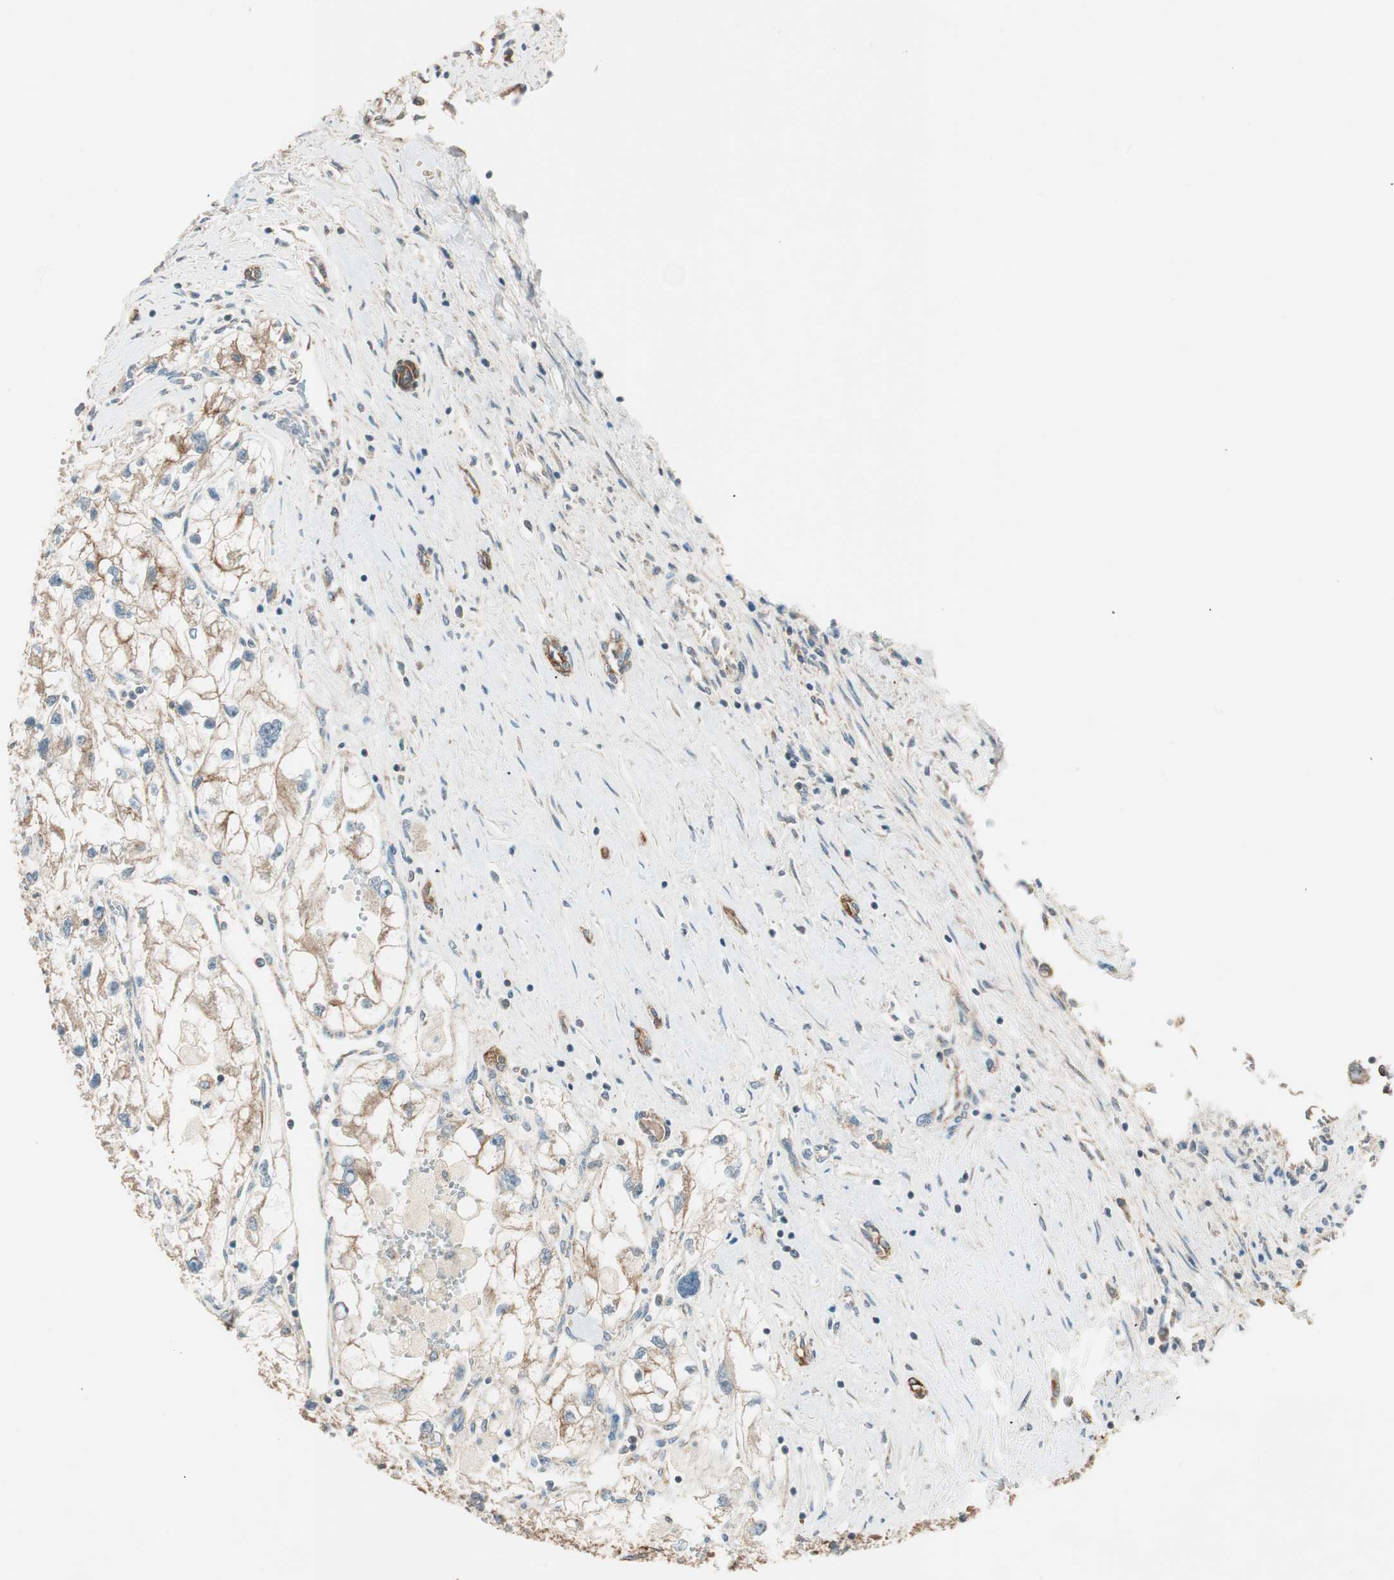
{"staining": {"intensity": "moderate", "quantity": ">75%", "location": "cytoplasmic/membranous"}, "tissue": "renal cancer", "cell_type": "Tumor cells", "image_type": "cancer", "snomed": [{"axis": "morphology", "description": "Adenocarcinoma, NOS"}, {"axis": "topography", "description": "Kidney"}], "caption": "This photomicrograph demonstrates renal adenocarcinoma stained with immunohistochemistry (IHC) to label a protein in brown. The cytoplasmic/membranous of tumor cells show moderate positivity for the protein. Nuclei are counter-stained blue.", "gene": "TRIM21", "patient": {"sex": "female", "age": 70}}